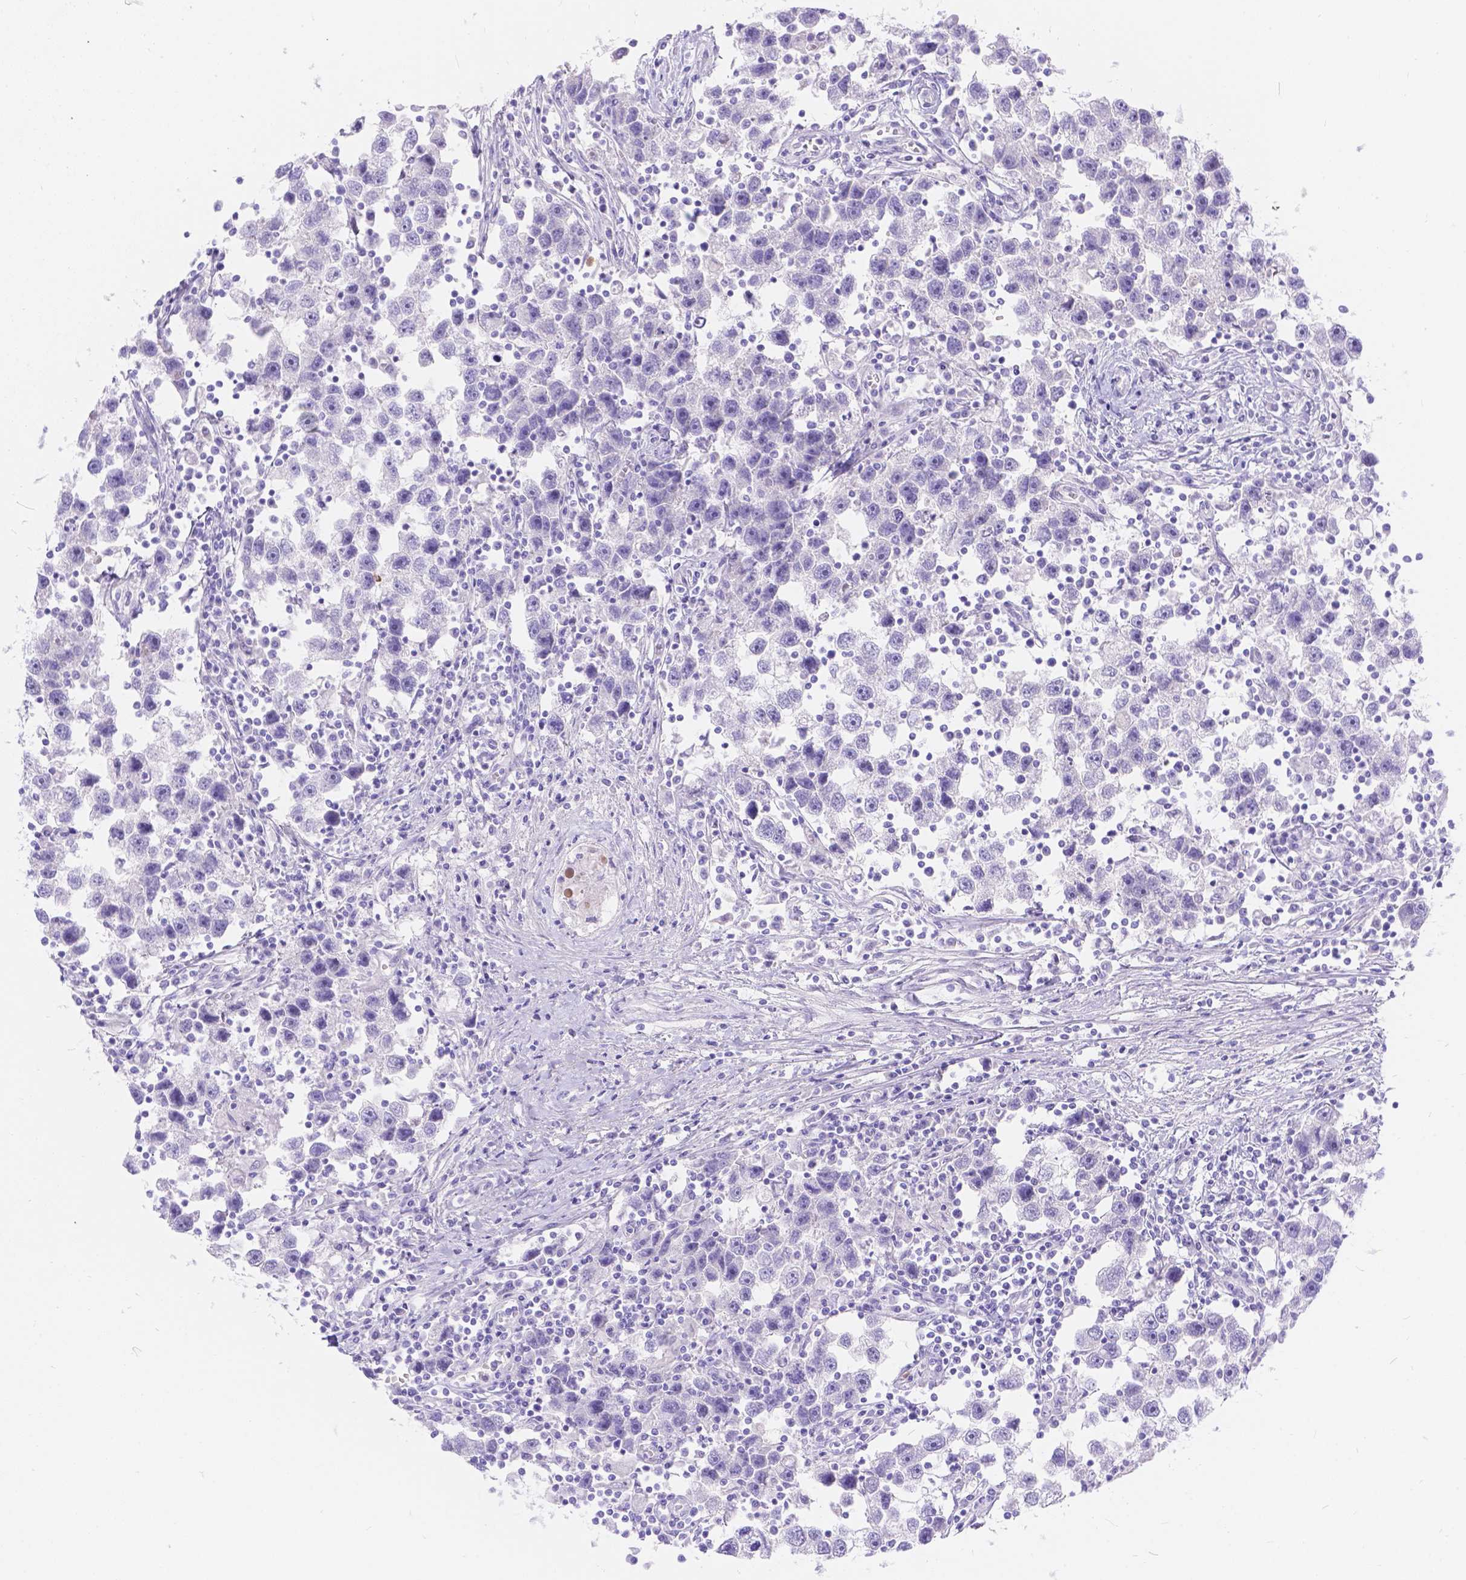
{"staining": {"intensity": "negative", "quantity": "none", "location": "none"}, "tissue": "testis cancer", "cell_type": "Tumor cells", "image_type": "cancer", "snomed": [{"axis": "morphology", "description": "Seminoma, NOS"}, {"axis": "topography", "description": "Testis"}], "caption": "An immunohistochemistry (IHC) micrograph of seminoma (testis) is shown. There is no staining in tumor cells of seminoma (testis). The staining is performed using DAB brown chromogen with nuclei counter-stained in using hematoxylin.", "gene": "KLHL10", "patient": {"sex": "male", "age": 30}}